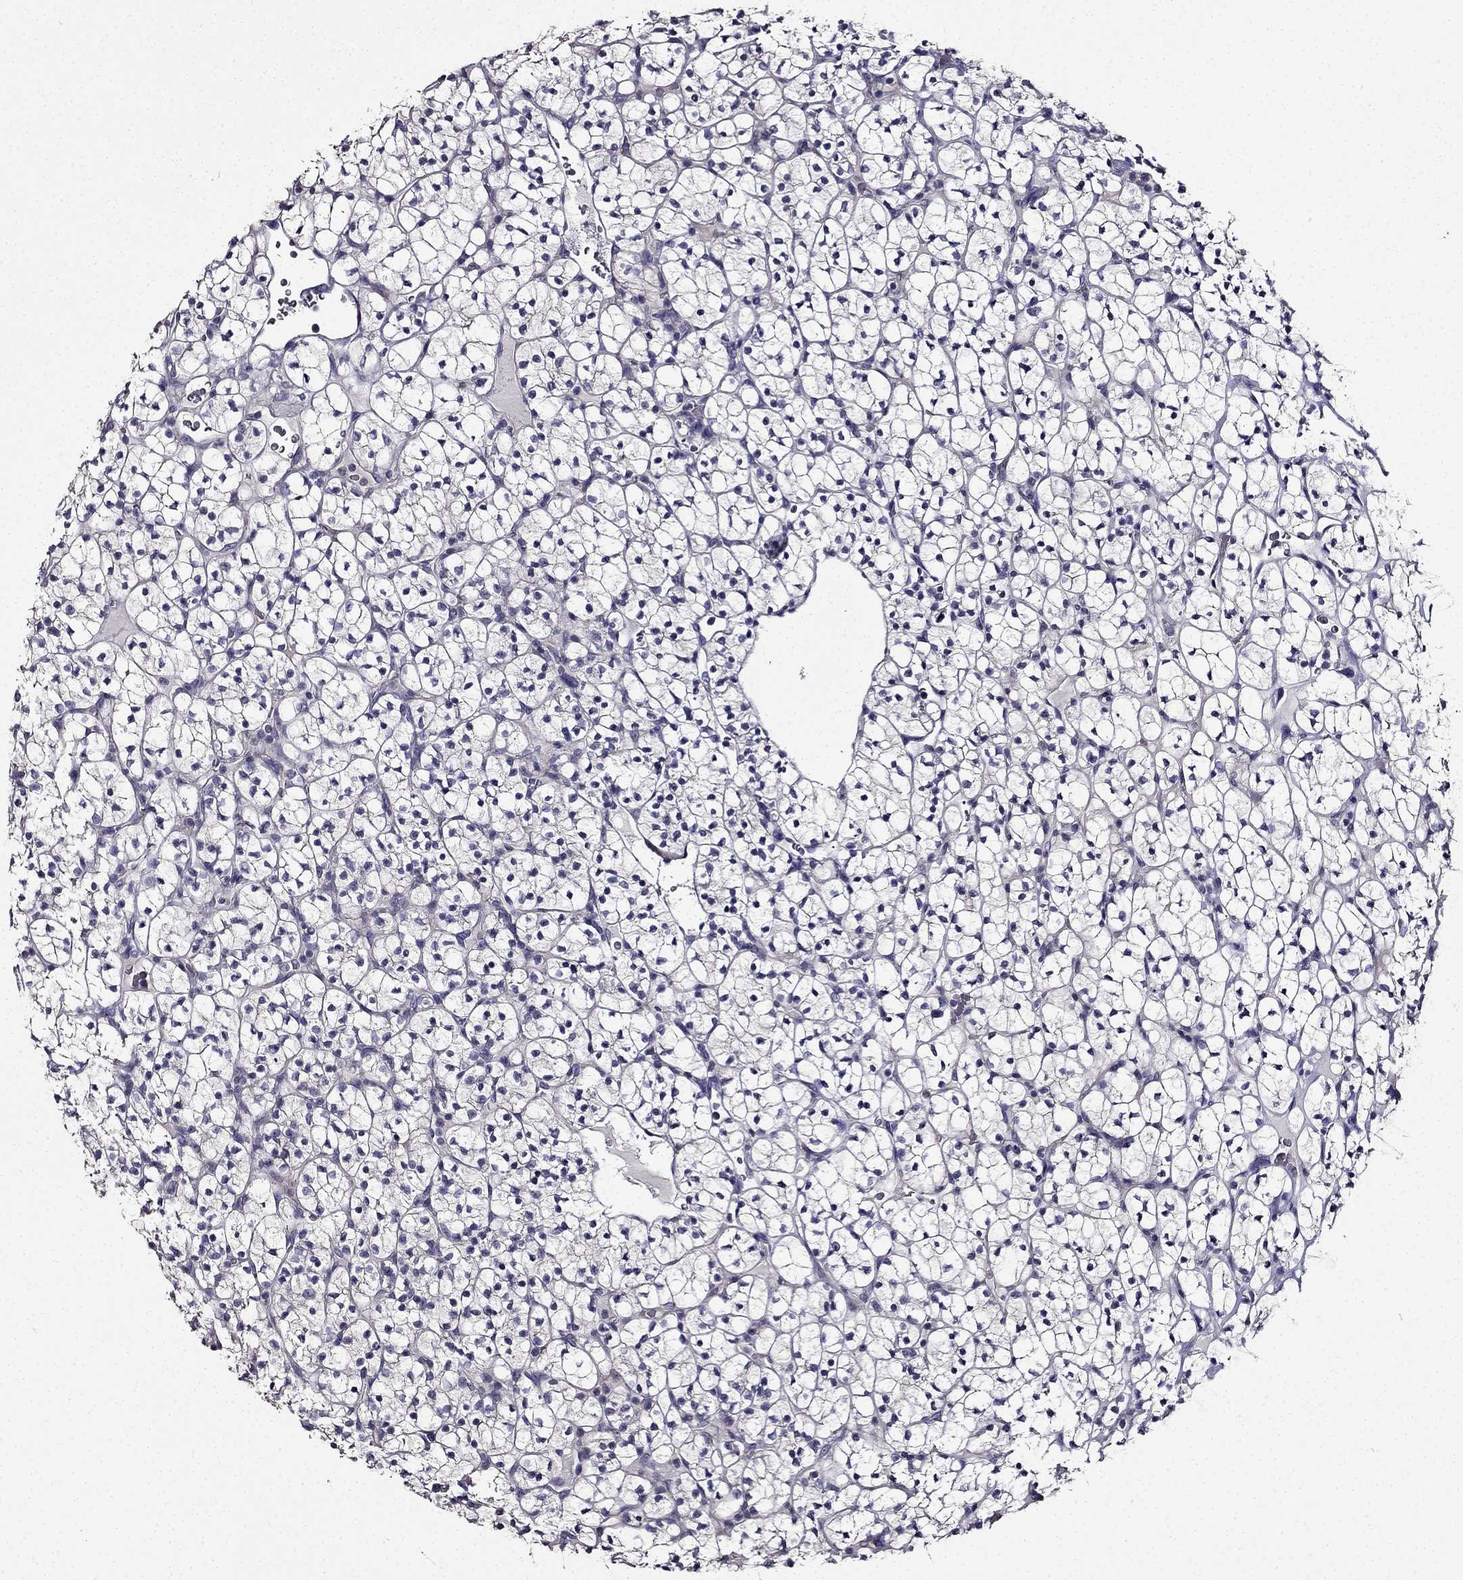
{"staining": {"intensity": "negative", "quantity": "none", "location": "none"}, "tissue": "renal cancer", "cell_type": "Tumor cells", "image_type": "cancer", "snomed": [{"axis": "morphology", "description": "Adenocarcinoma, NOS"}, {"axis": "topography", "description": "Kidney"}], "caption": "DAB (3,3'-diaminobenzidine) immunohistochemical staining of human renal cancer (adenocarcinoma) demonstrates no significant positivity in tumor cells. (DAB (3,3'-diaminobenzidine) immunohistochemistry (IHC) visualized using brightfield microscopy, high magnification).", "gene": "TMEM266", "patient": {"sex": "female", "age": 89}}